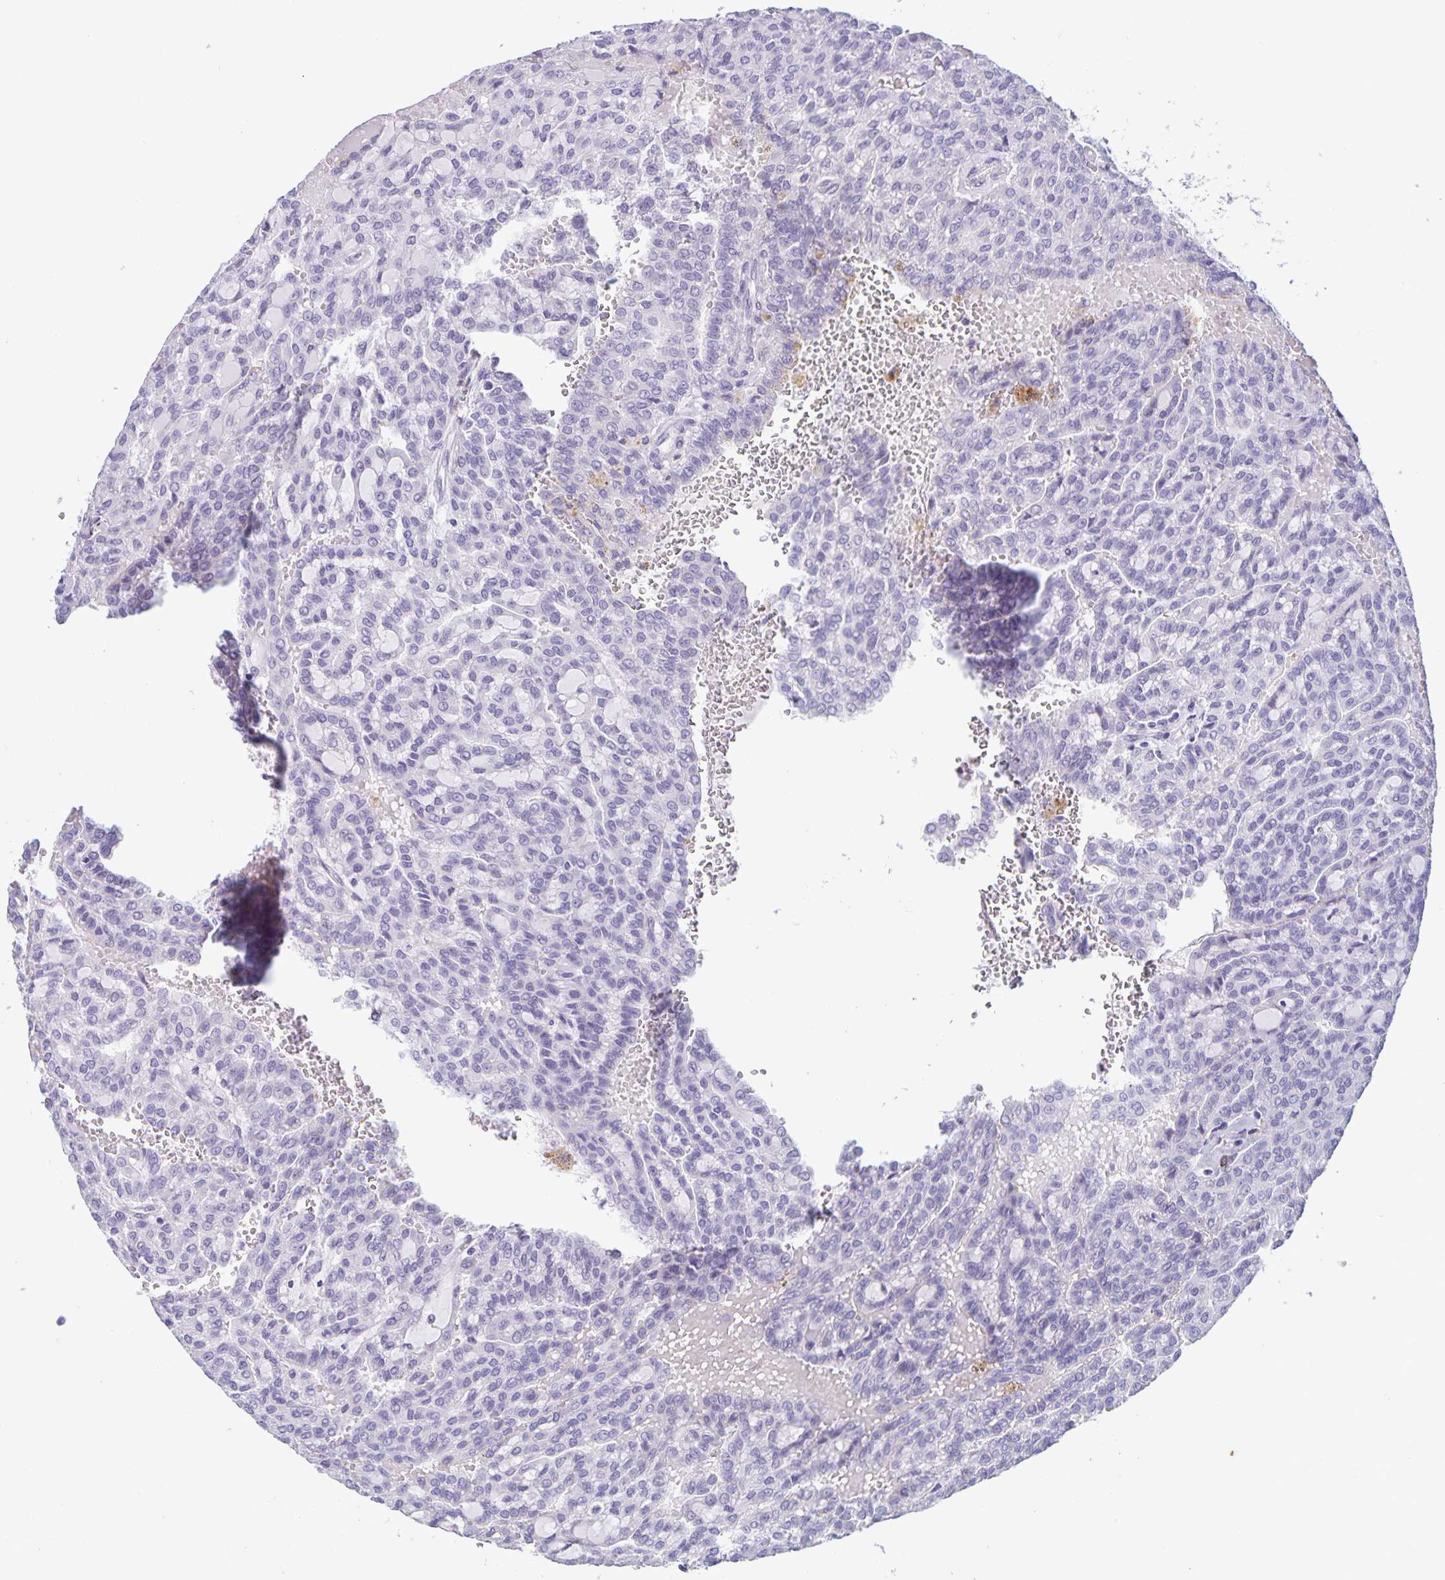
{"staining": {"intensity": "negative", "quantity": "none", "location": "none"}, "tissue": "renal cancer", "cell_type": "Tumor cells", "image_type": "cancer", "snomed": [{"axis": "morphology", "description": "Adenocarcinoma, NOS"}, {"axis": "topography", "description": "Kidney"}], "caption": "This image is of renal cancer stained with immunohistochemistry (IHC) to label a protein in brown with the nuclei are counter-stained blue. There is no staining in tumor cells.", "gene": "IBTK", "patient": {"sex": "male", "age": 63}}